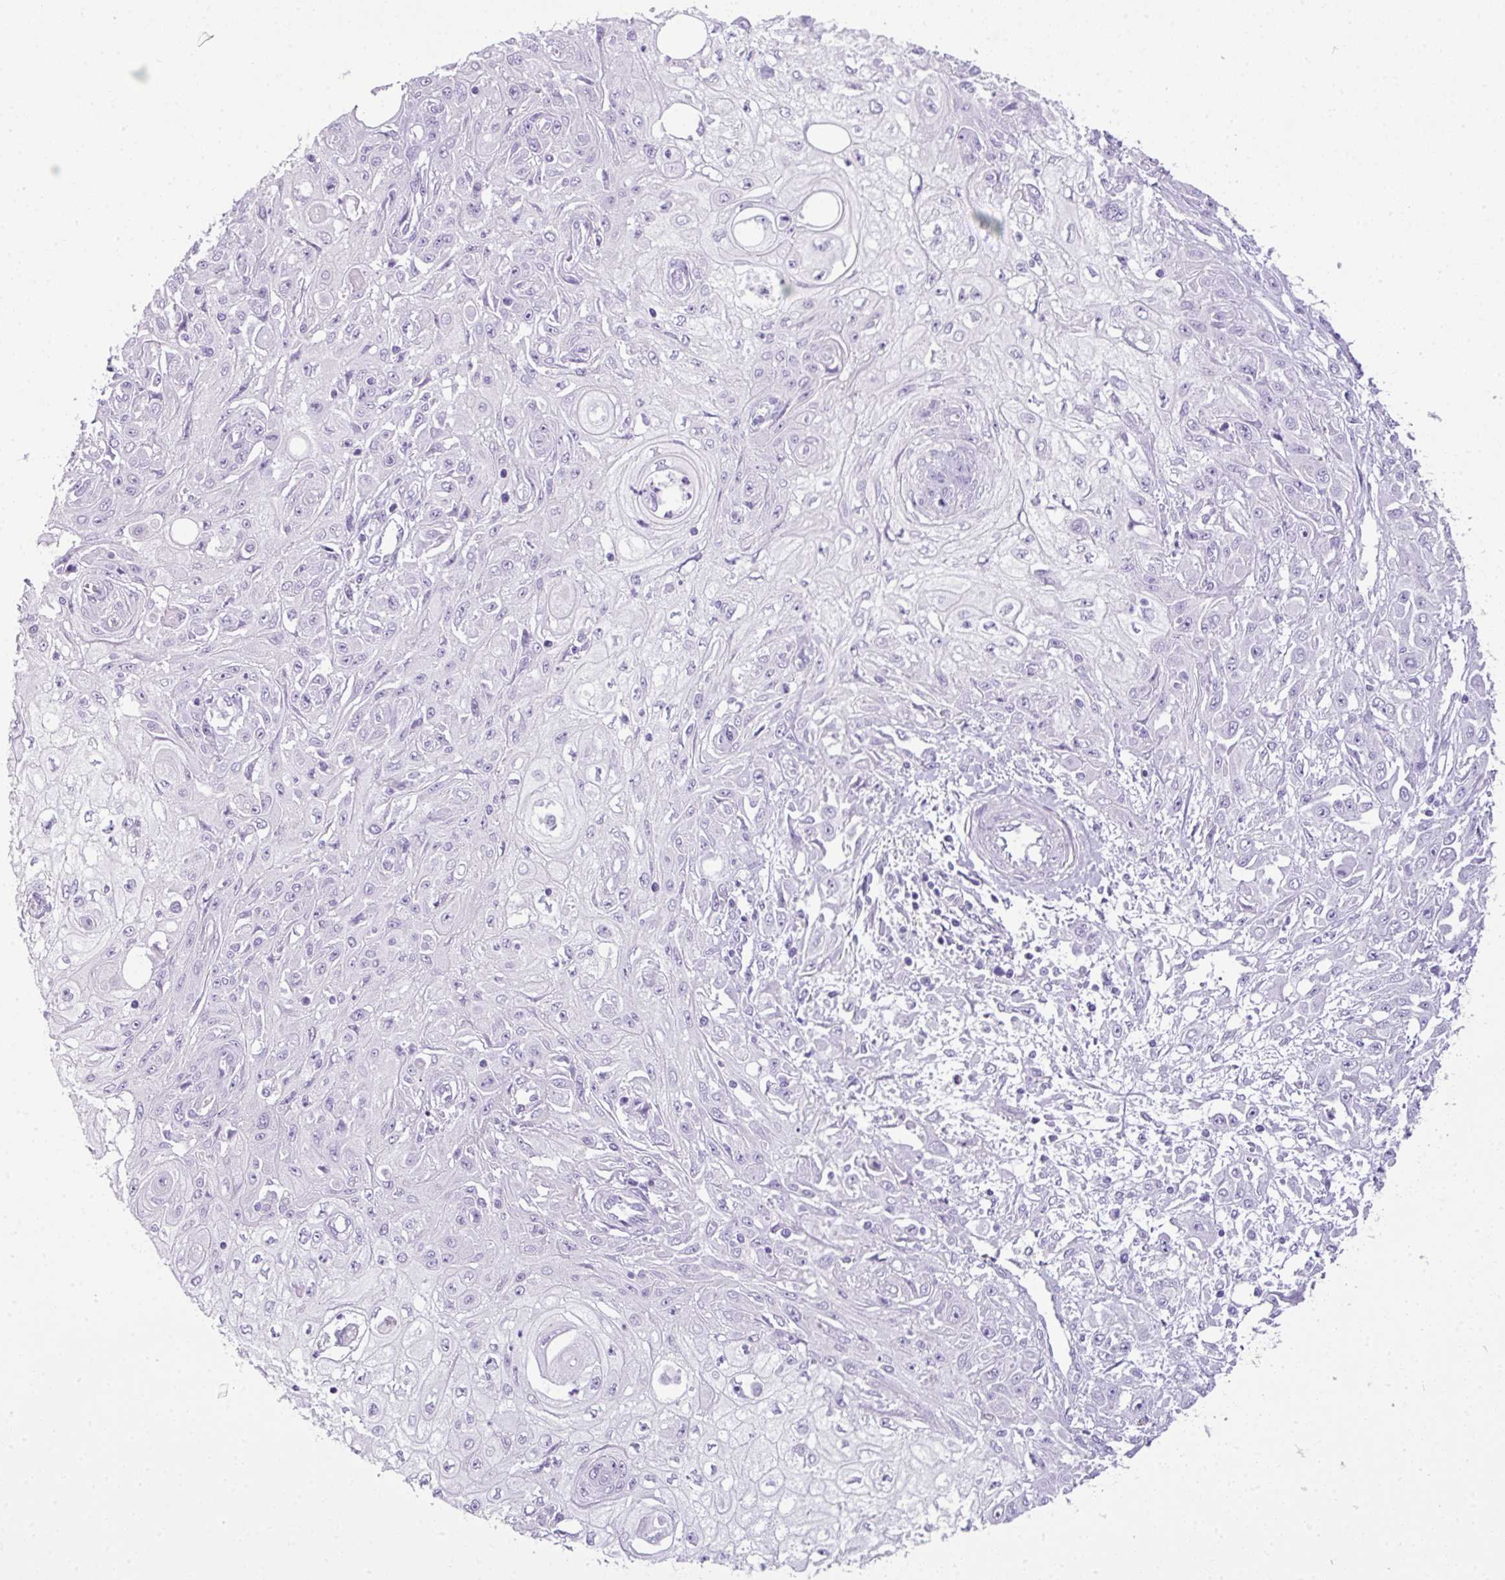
{"staining": {"intensity": "negative", "quantity": "none", "location": "none"}, "tissue": "skin cancer", "cell_type": "Tumor cells", "image_type": "cancer", "snomed": [{"axis": "morphology", "description": "Squamous cell carcinoma, NOS"}, {"axis": "morphology", "description": "Squamous cell carcinoma, metastatic, NOS"}, {"axis": "topography", "description": "Skin"}, {"axis": "topography", "description": "Lymph node"}], "caption": "A histopathology image of metastatic squamous cell carcinoma (skin) stained for a protein exhibits no brown staining in tumor cells.", "gene": "TNP1", "patient": {"sex": "male", "age": 75}}